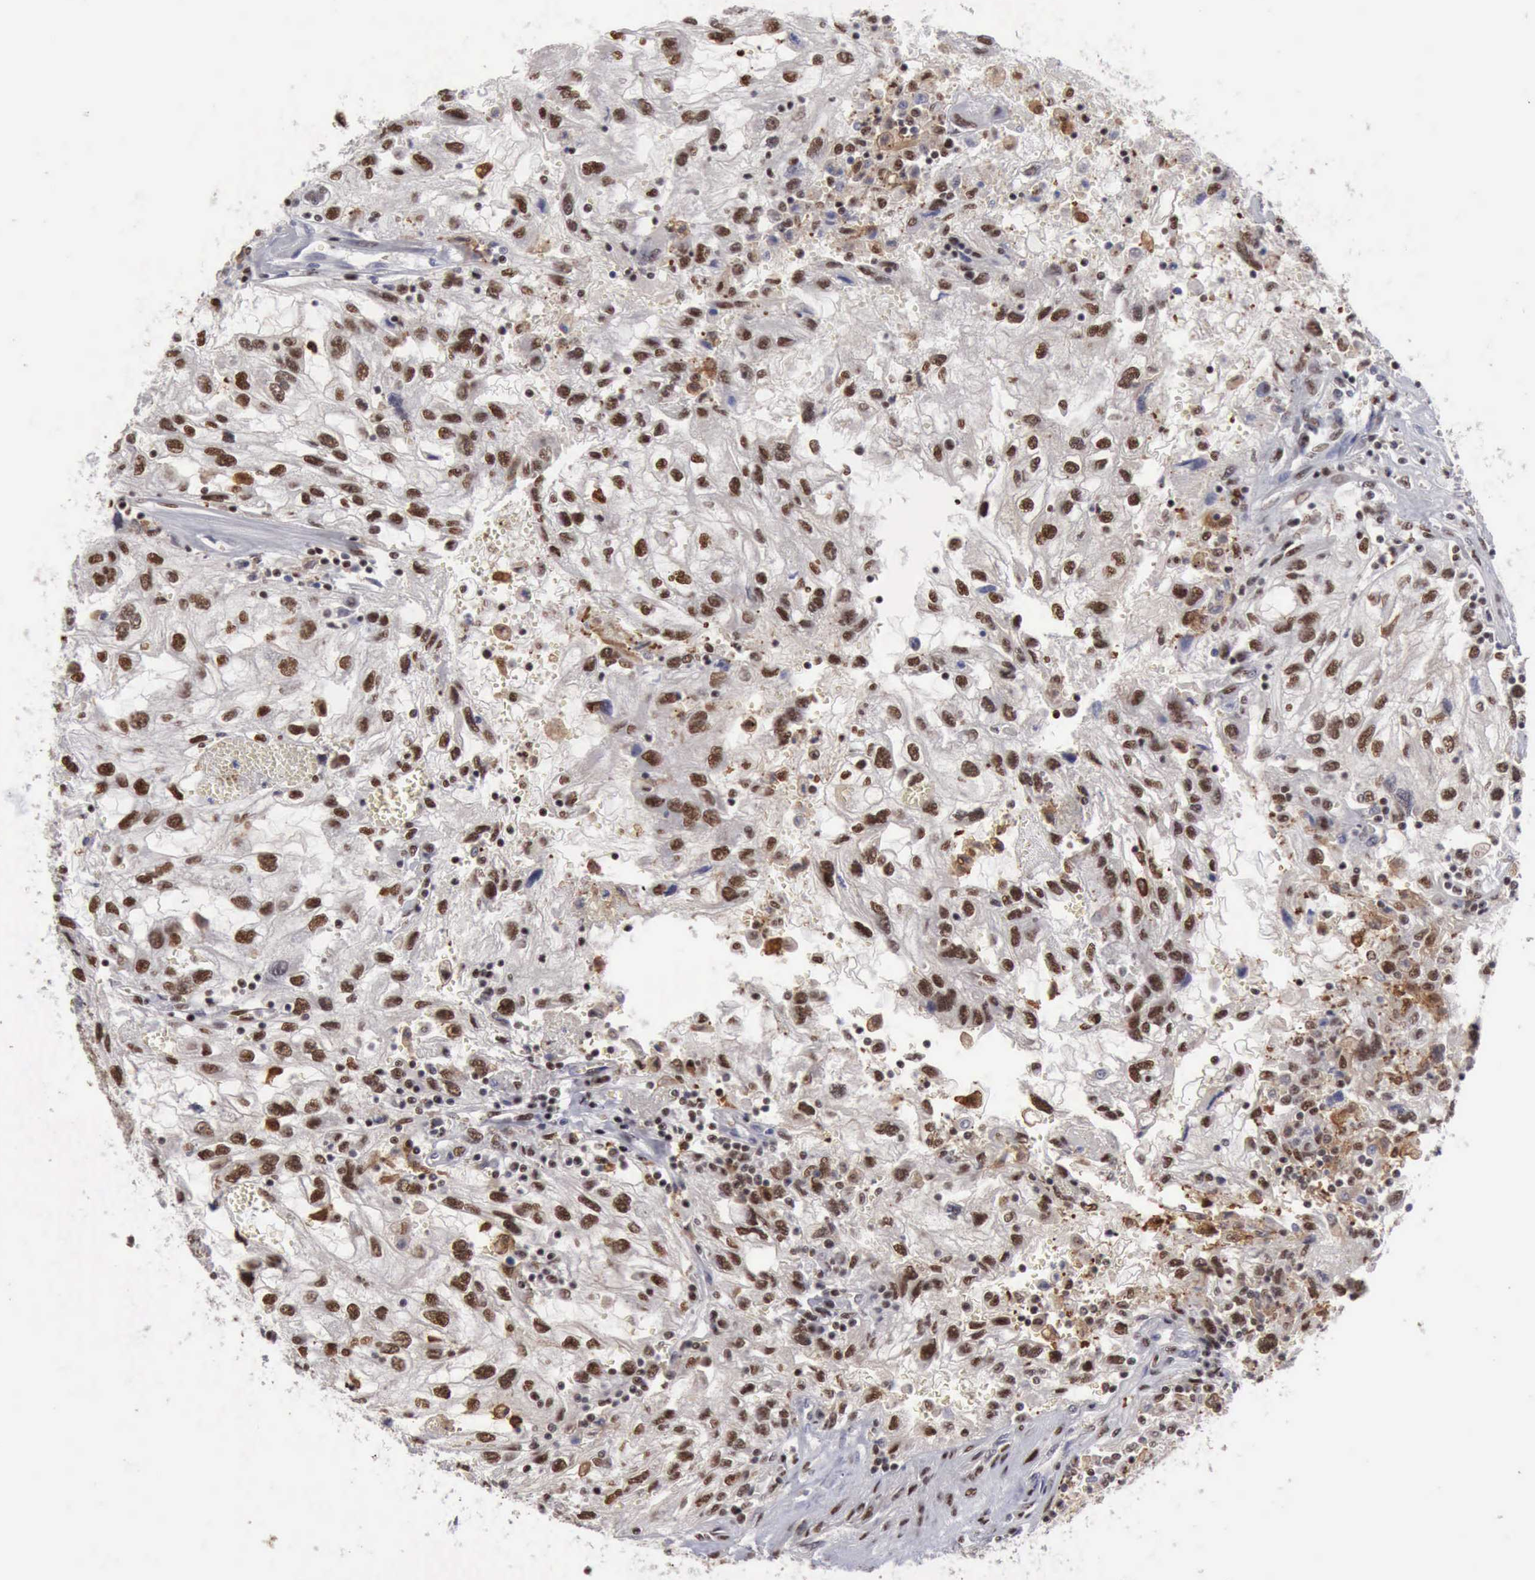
{"staining": {"intensity": "strong", "quantity": ">75%", "location": "nuclear"}, "tissue": "renal cancer", "cell_type": "Tumor cells", "image_type": "cancer", "snomed": [{"axis": "morphology", "description": "Normal tissue, NOS"}, {"axis": "morphology", "description": "Adenocarcinoma, NOS"}, {"axis": "topography", "description": "Kidney"}], "caption": "Renal cancer stained with a protein marker exhibits strong staining in tumor cells.", "gene": "KIAA0586", "patient": {"sex": "male", "age": 71}}